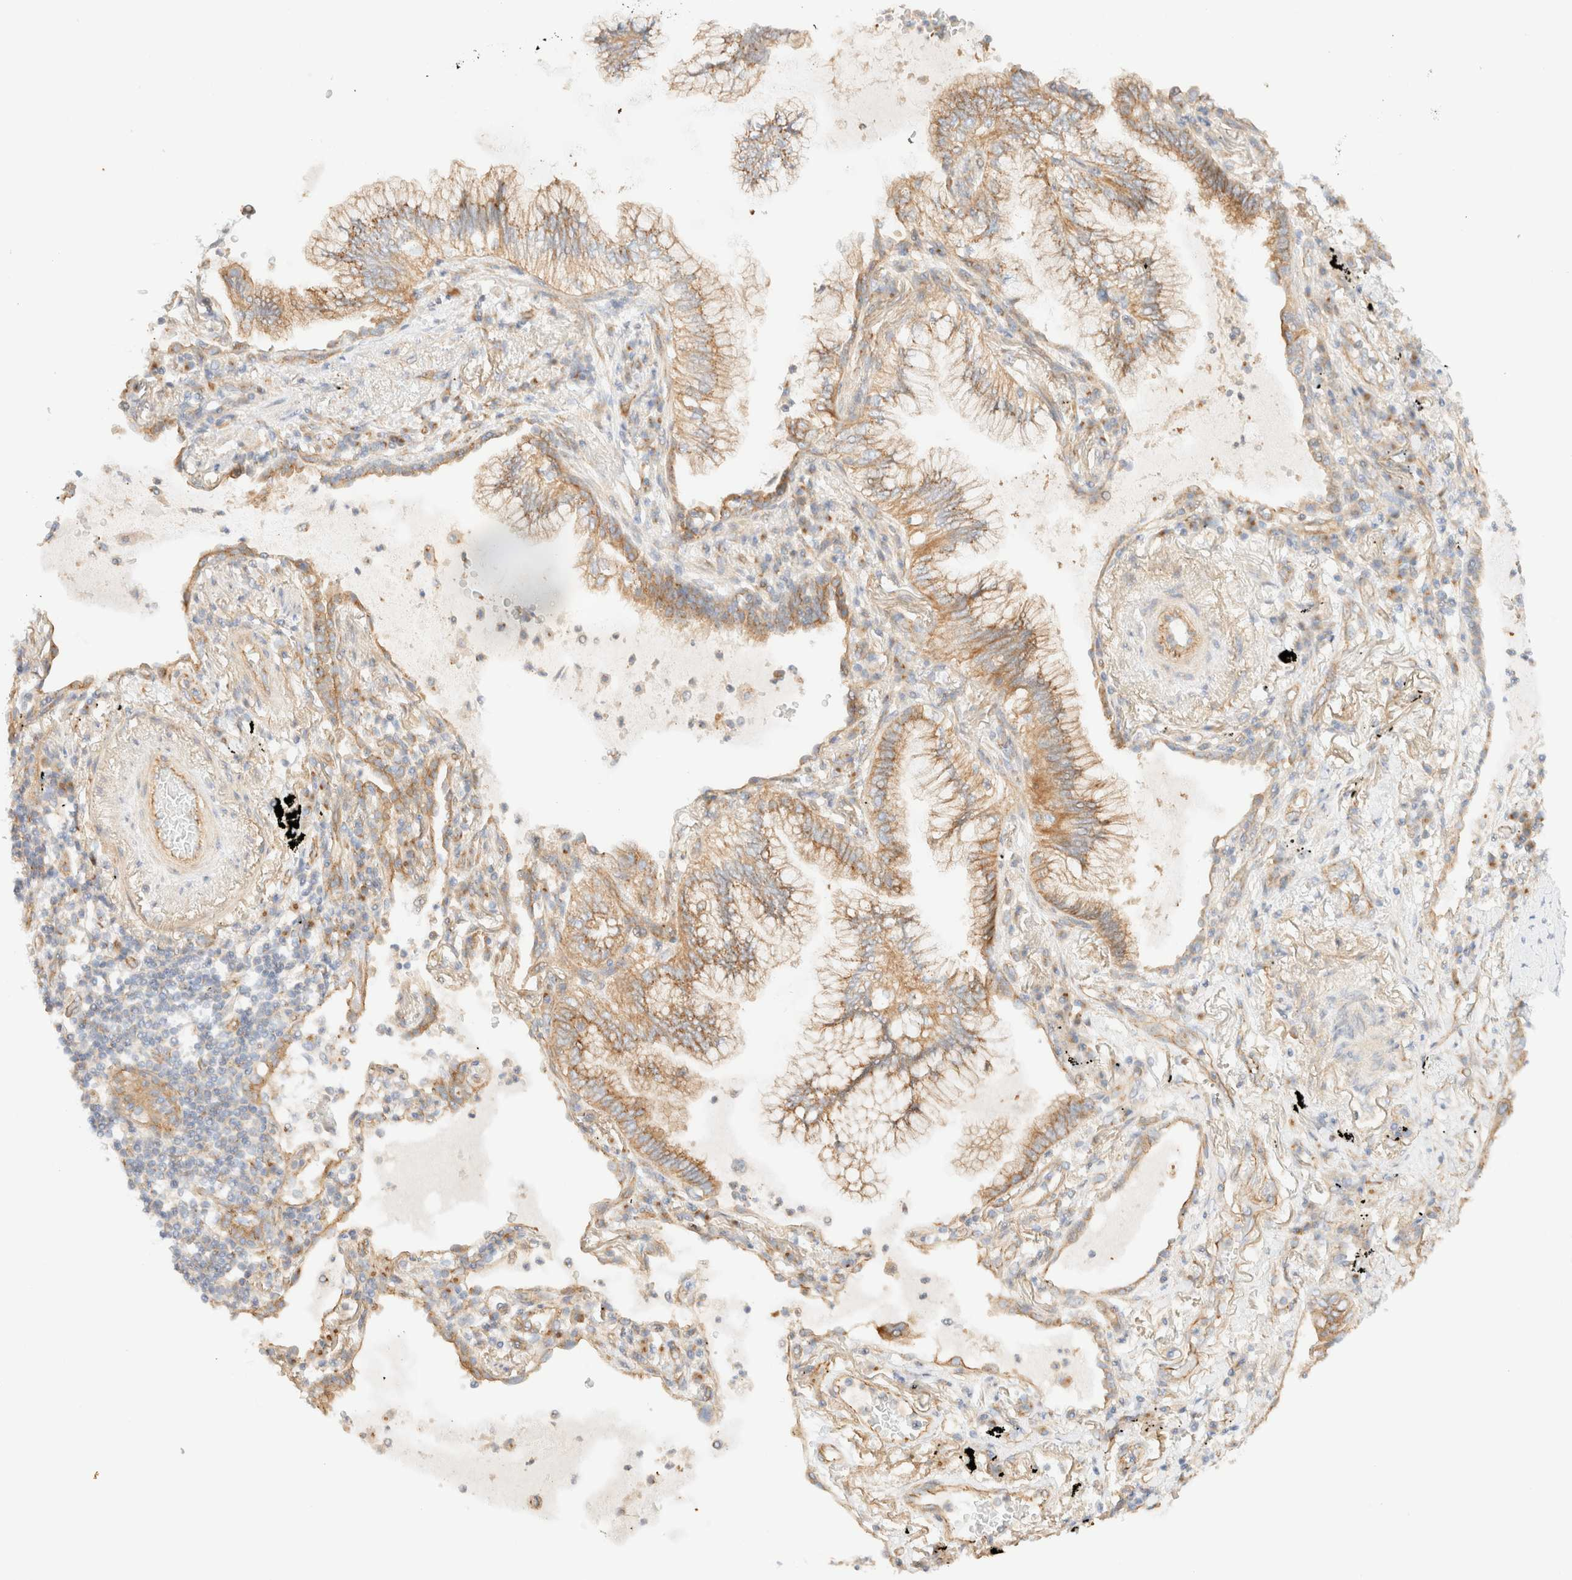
{"staining": {"intensity": "moderate", "quantity": ">75%", "location": "cytoplasmic/membranous"}, "tissue": "lung cancer", "cell_type": "Tumor cells", "image_type": "cancer", "snomed": [{"axis": "morphology", "description": "Adenocarcinoma, NOS"}, {"axis": "topography", "description": "Lung"}], "caption": "Brown immunohistochemical staining in adenocarcinoma (lung) exhibits moderate cytoplasmic/membranous positivity in about >75% of tumor cells. (DAB (3,3'-diaminobenzidine) = brown stain, brightfield microscopy at high magnification).", "gene": "MYO10", "patient": {"sex": "female", "age": 70}}